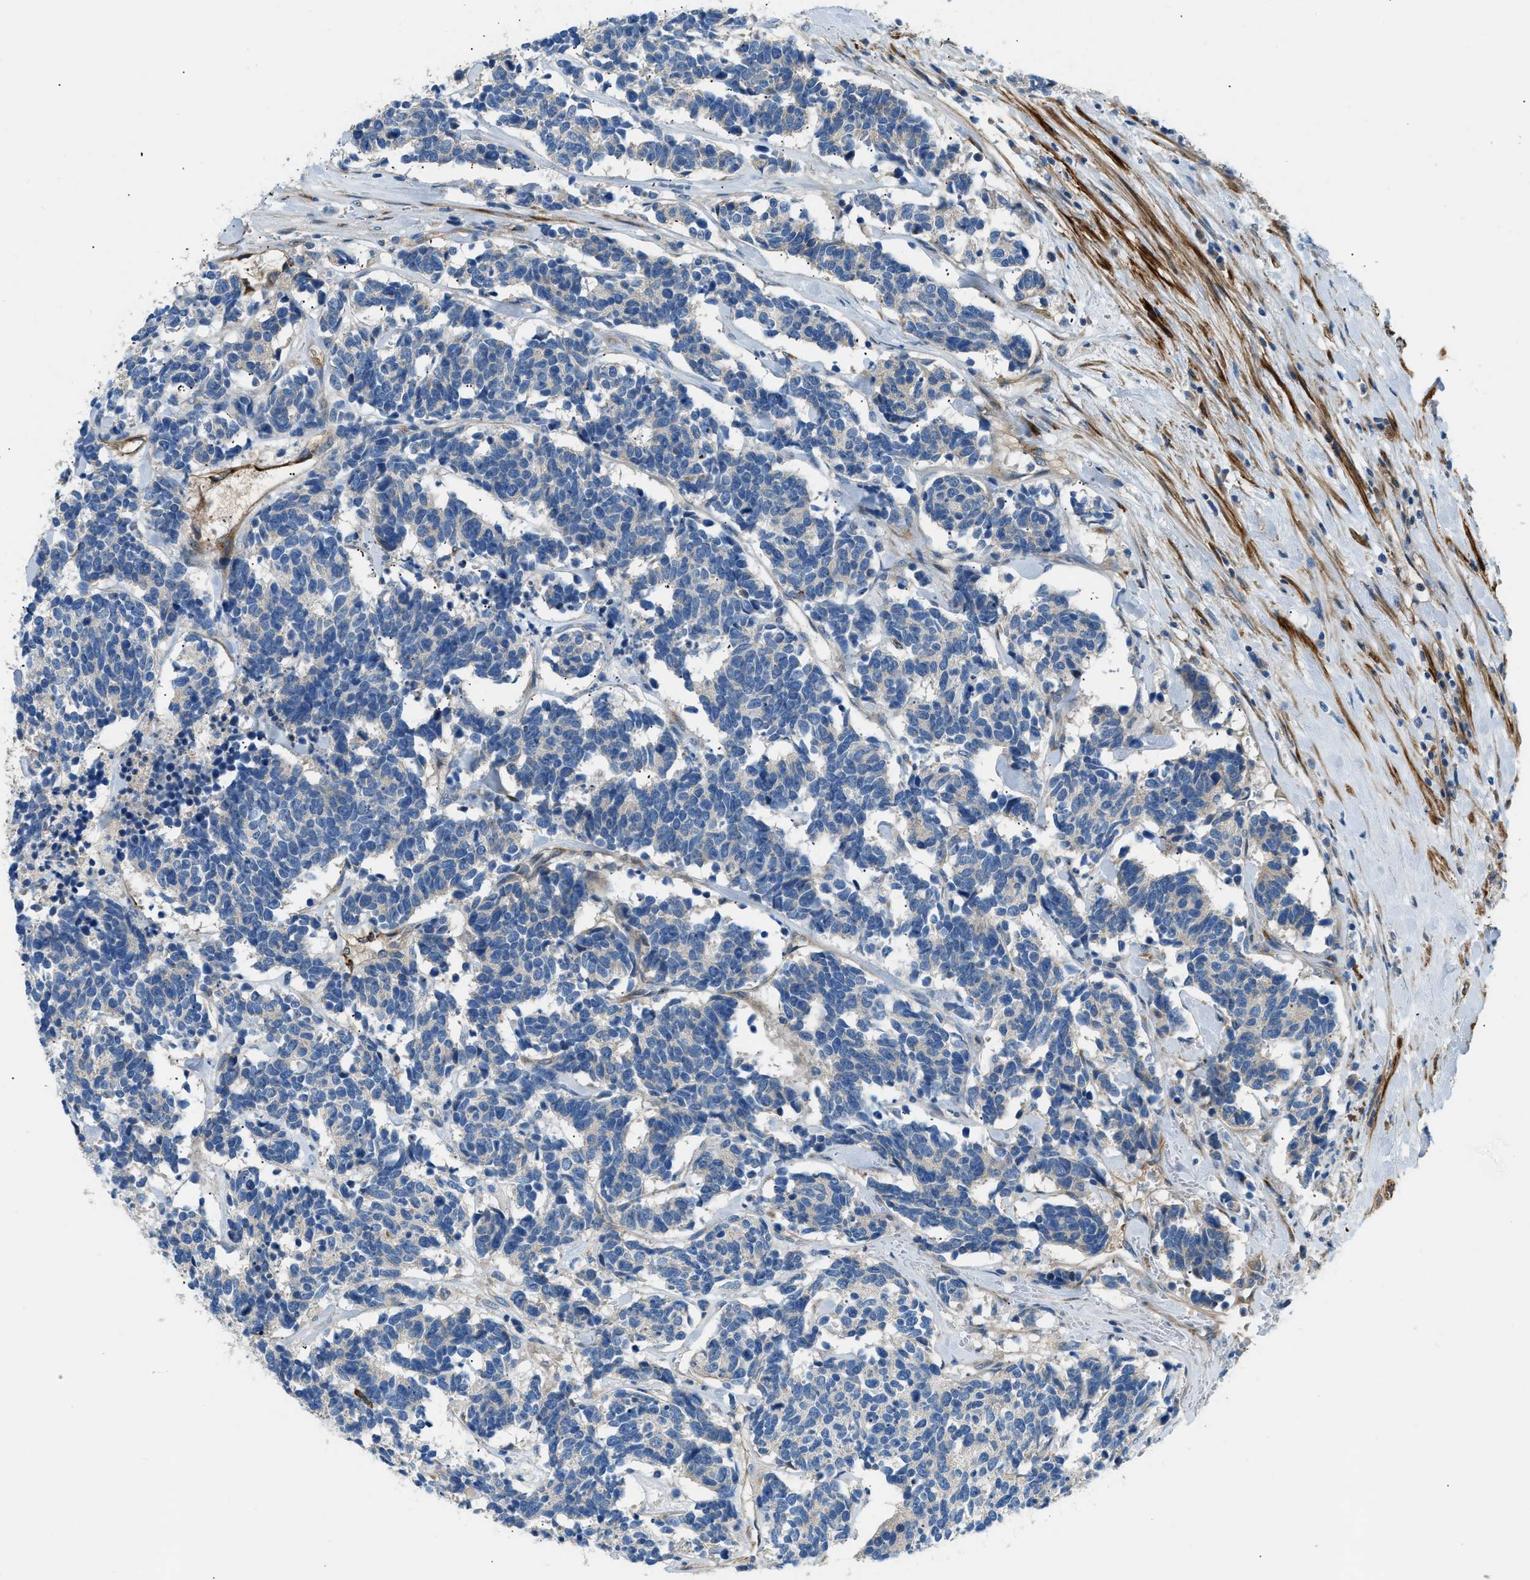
{"staining": {"intensity": "negative", "quantity": "none", "location": "none"}, "tissue": "carcinoid", "cell_type": "Tumor cells", "image_type": "cancer", "snomed": [{"axis": "morphology", "description": "Carcinoma, NOS"}, {"axis": "morphology", "description": "Carcinoid, malignant, NOS"}, {"axis": "topography", "description": "Urinary bladder"}], "caption": "DAB immunohistochemical staining of carcinoid displays no significant expression in tumor cells.", "gene": "COL15A1", "patient": {"sex": "male", "age": 57}}